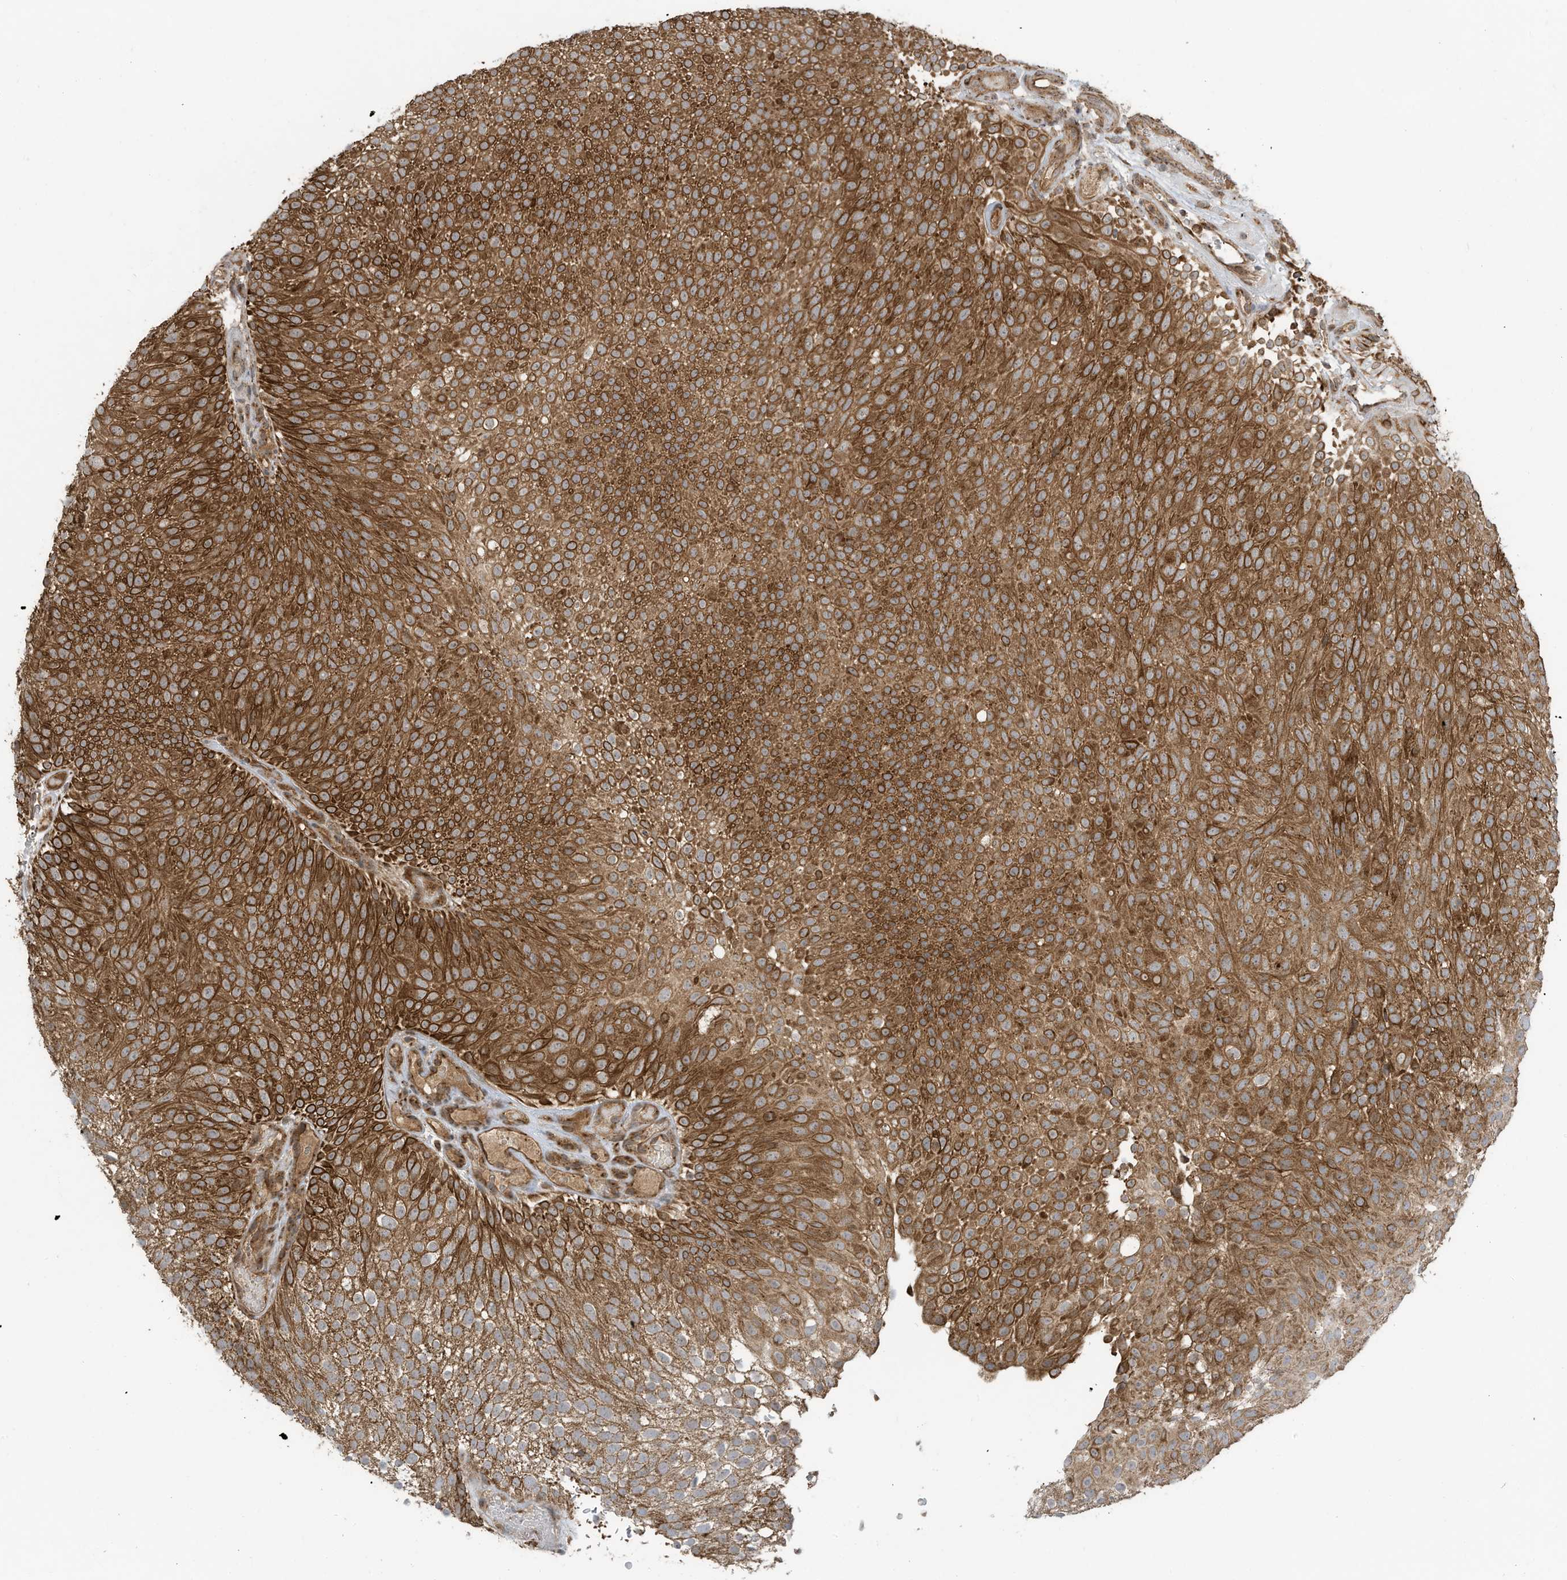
{"staining": {"intensity": "strong", "quantity": ">75%", "location": "cytoplasmic/membranous"}, "tissue": "urothelial cancer", "cell_type": "Tumor cells", "image_type": "cancer", "snomed": [{"axis": "morphology", "description": "Urothelial carcinoma, Low grade"}, {"axis": "topography", "description": "Urinary bladder"}], "caption": "Low-grade urothelial carcinoma stained with a brown dye displays strong cytoplasmic/membranous positive positivity in approximately >75% of tumor cells.", "gene": "C2orf74", "patient": {"sex": "male", "age": 78}}